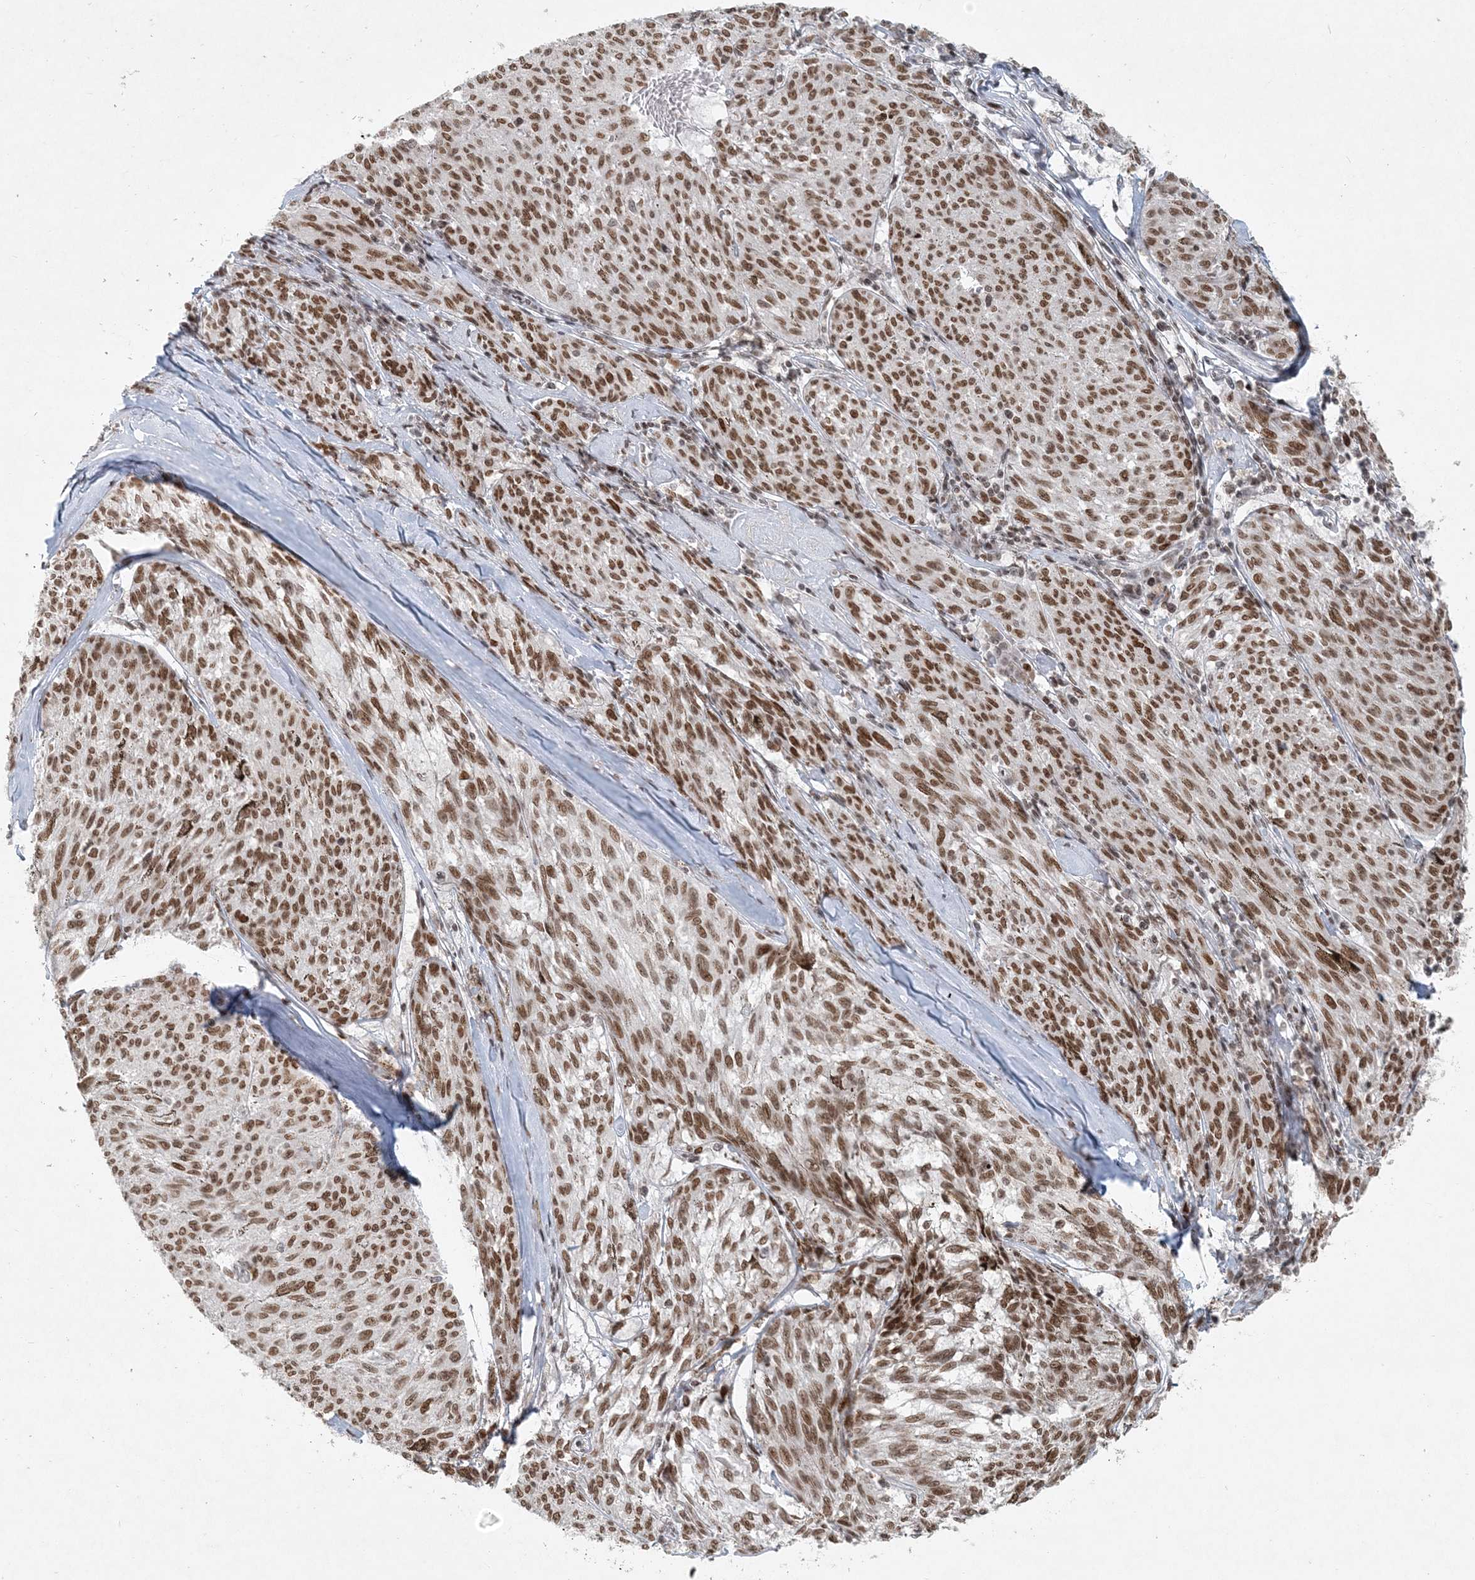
{"staining": {"intensity": "moderate", "quantity": ">75%", "location": "nuclear"}, "tissue": "melanoma", "cell_type": "Tumor cells", "image_type": "cancer", "snomed": [{"axis": "morphology", "description": "Malignant melanoma, NOS"}, {"axis": "topography", "description": "Skin"}], "caption": "DAB immunohistochemical staining of human melanoma displays moderate nuclear protein staining in about >75% of tumor cells.", "gene": "BAZ1B", "patient": {"sex": "female", "age": 72}}